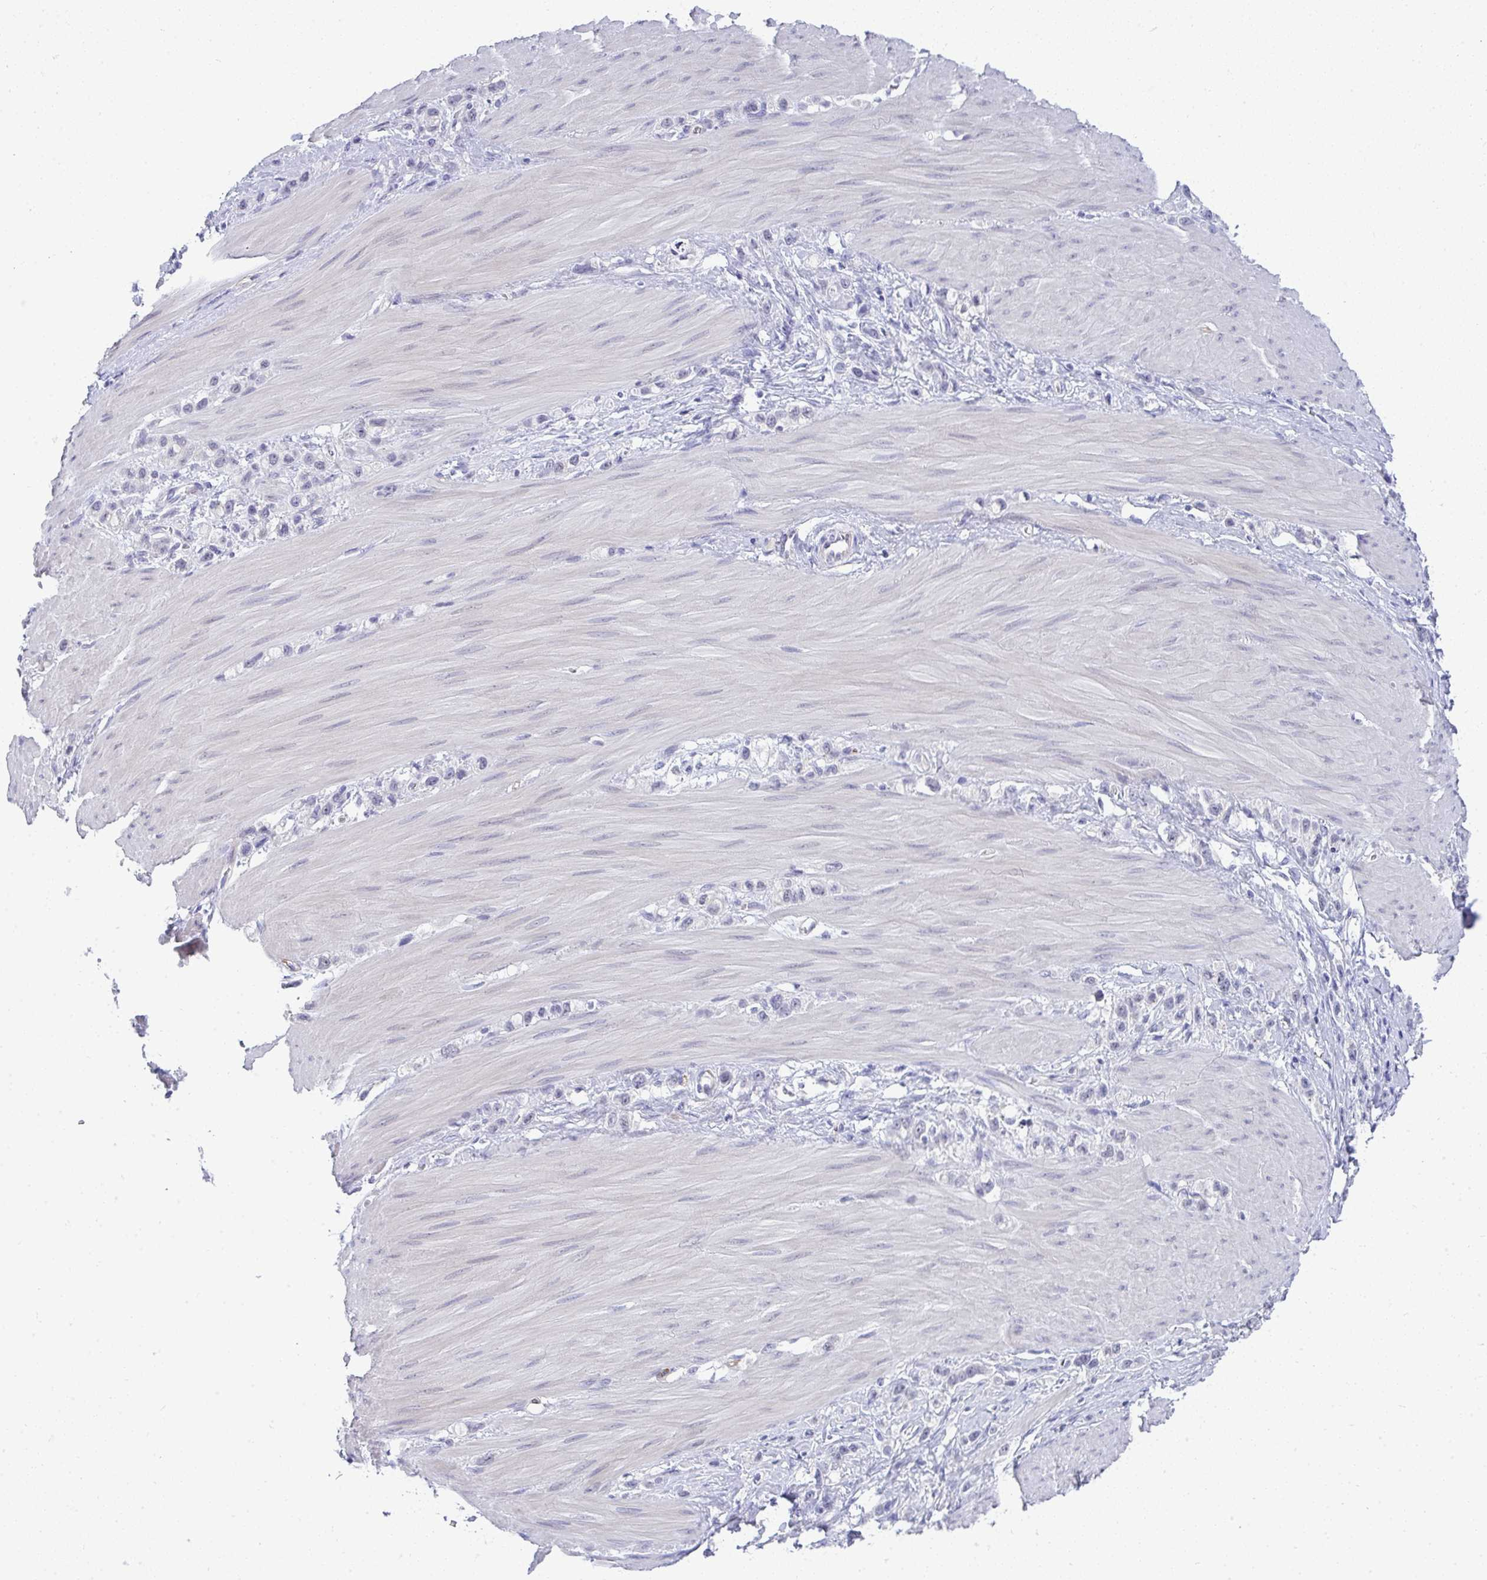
{"staining": {"intensity": "negative", "quantity": "none", "location": "none"}, "tissue": "stomach cancer", "cell_type": "Tumor cells", "image_type": "cancer", "snomed": [{"axis": "morphology", "description": "Adenocarcinoma, NOS"}, {"axis": "topography", "description": "Stomach"}], "caption": "This is an IHC image of stomach cancer. There is no expression in tumor cells.", "gene": "TMEM82", "patient": {"sex": "female", "age": 65}}